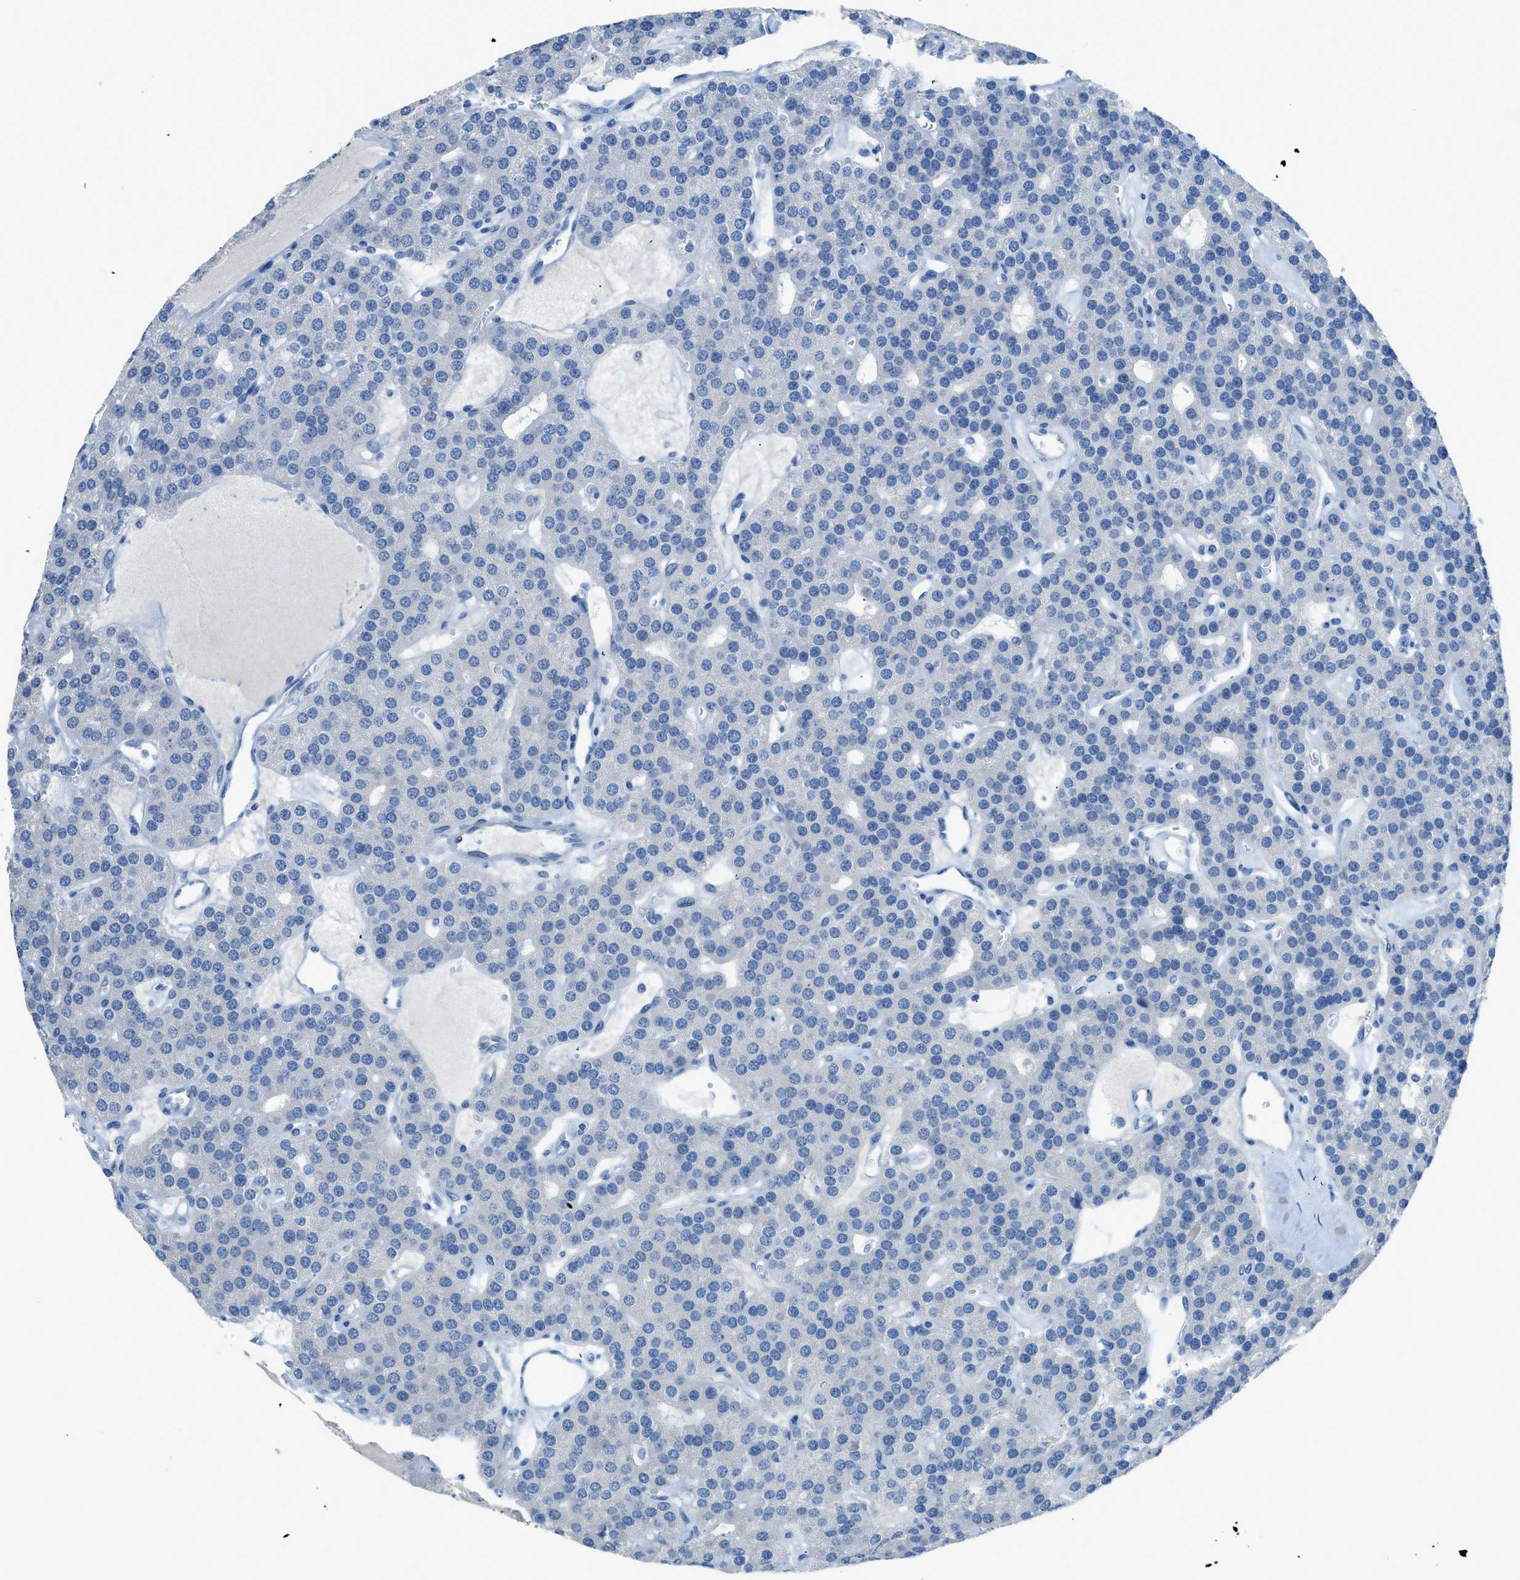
{"staining": {"intensity": "negative", "quantity": "none", "location": "none"}, "tissue": "parathyroid gland", "cell_type": "Glandular cells", "image_type": "normal", "snomed": [{"axis": "morphology", "description": "Normal tissue, NOS"}, {"axis": "morphology", "description": "Adenoma, NOS"}, {"axis": "topography", "description": "Parathyroid gland"}], "caption": "IHC photomicrograph of normal parathyroid gland stained for a protein (brown), which demonstrates no expression in glandular cells.", "gene": "ACAN", "patient": {"sex": "female", "age": 86}}